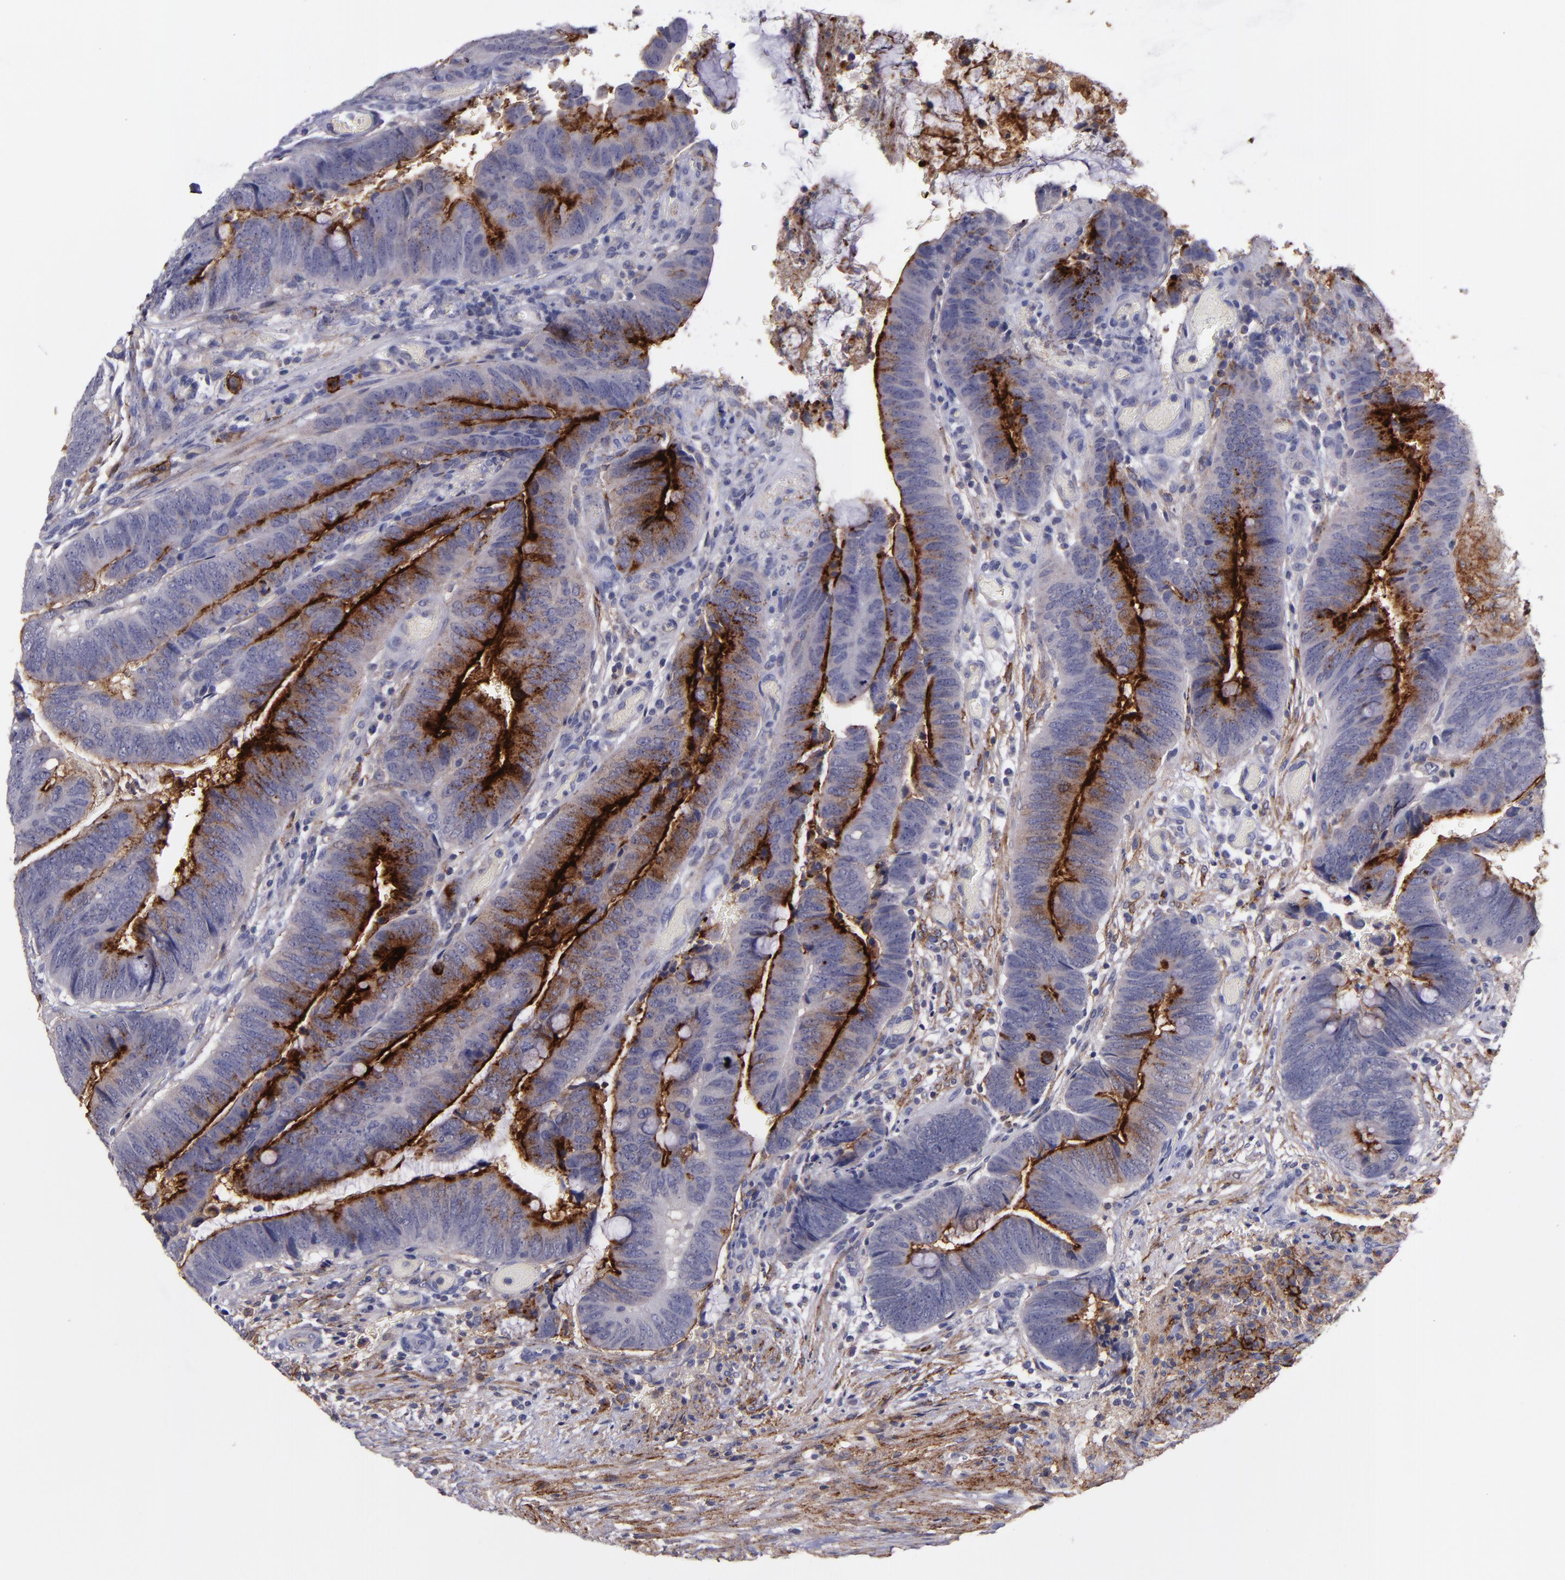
{"staining": {"intensity": "moderate", "quantity": ">75%", "location": "cytoplasmic/membranous"}, "tissue": "colorectal cancer", "cell_type": "Tumor cells", "image_type": "cancer", "snomed": [{"axis": "morphology", "description": "Normal tissue, NOS"}, {"axis": "morphology", "description": "Adenocarcinoma, NOS"}, {"axis": "topography", "description": "Rectum"}], "caption": "IHC of human colorectal adenocarcinoma displays medium levels of moderate cytoplasmic/membranous expression in approximately >75% of tumor cells.", "gene": "MFGE8", "patient": {"sex": "male", "age": 92}}